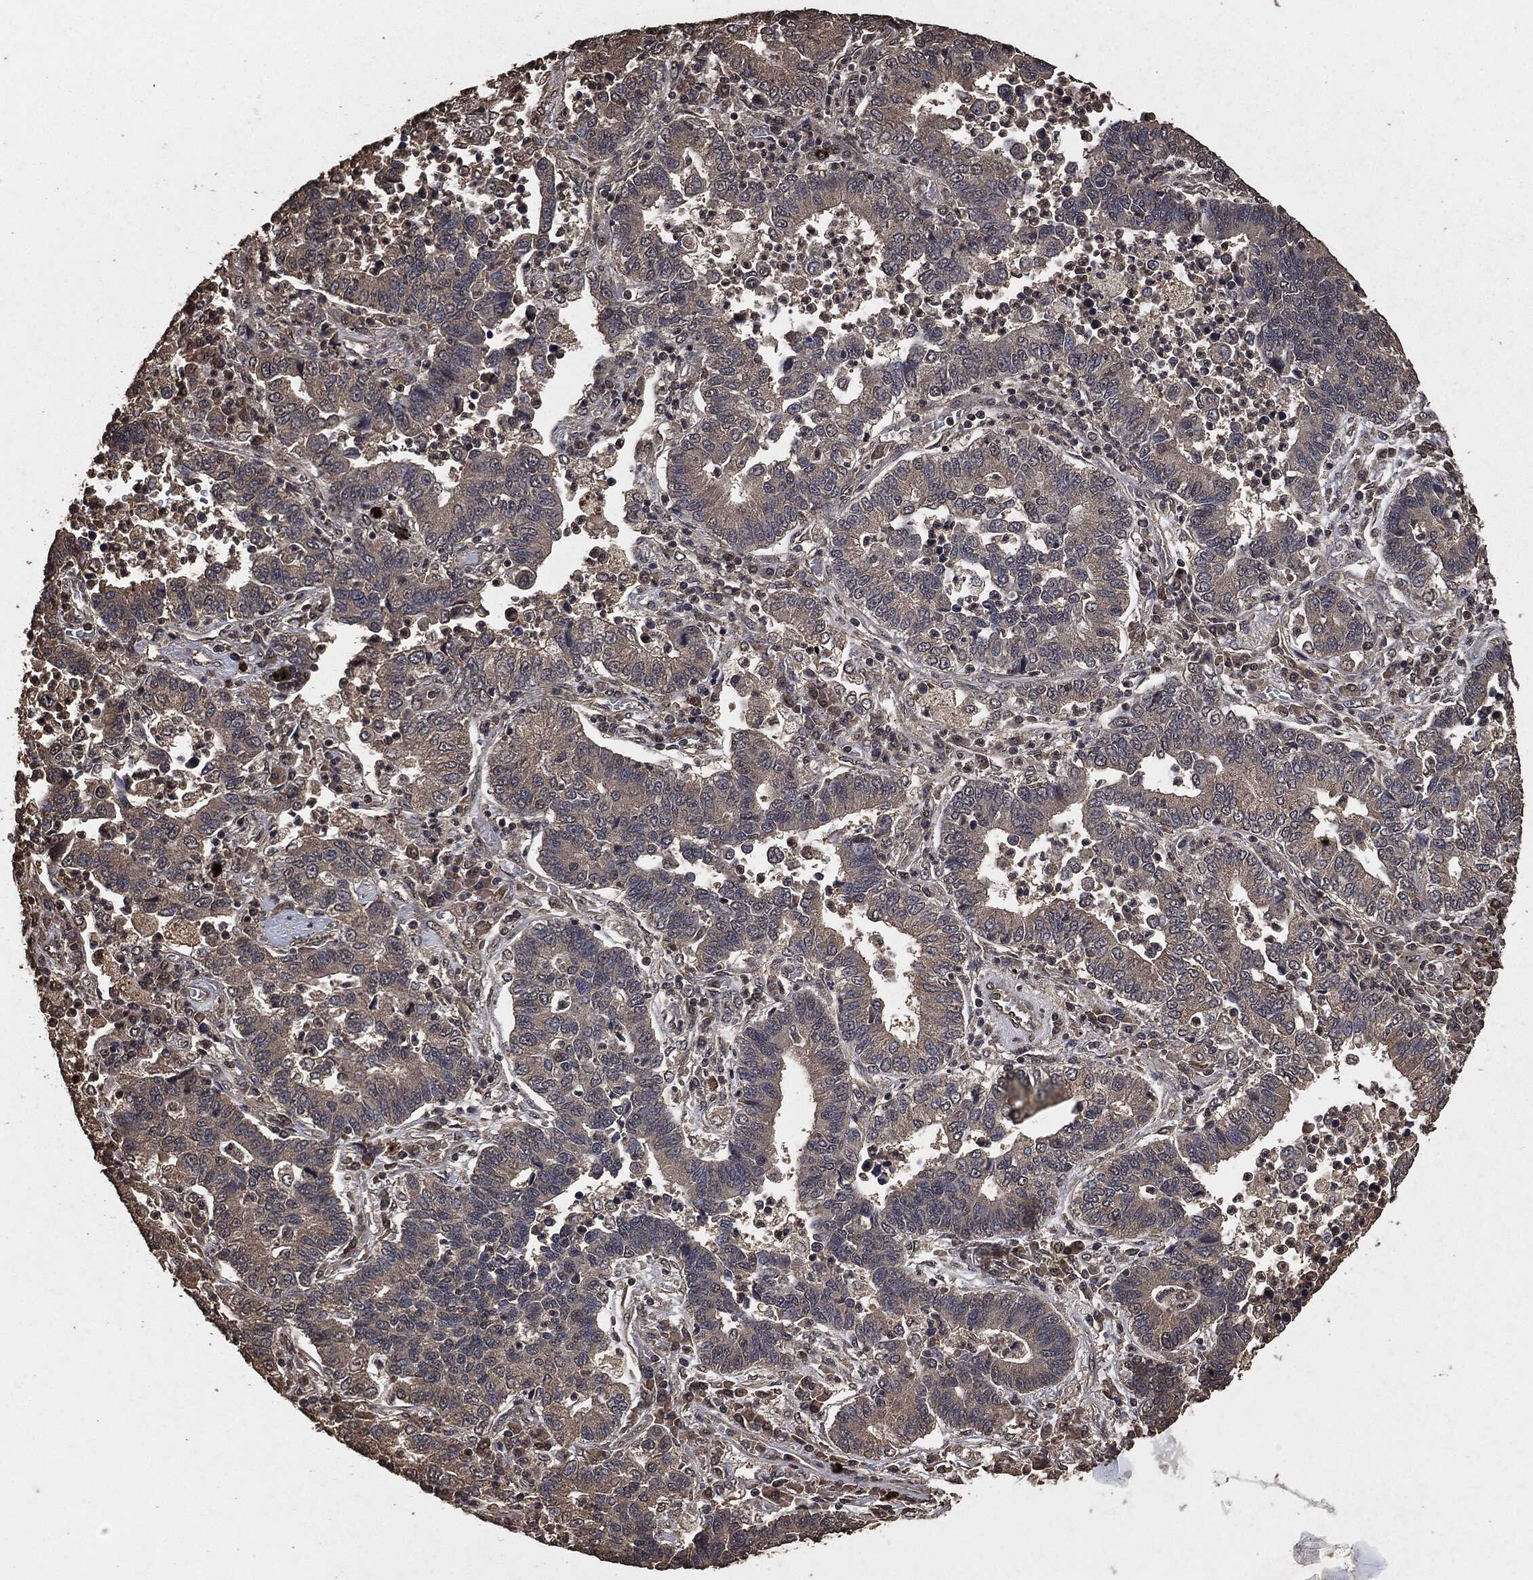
{"staining": {"intensity": "weak", "quantity": "<25%", "location": "cytoplasmic/membranous"}, "tissue": "lung cancer", "cell_type": "Tumor cells", "image_type": "cancer", "snomed": [{"axis": "morphology", "description": "Adenocarcinoma, NOS"}, {"axis": "topography", "description": "Lung"}], "caption": "Lung cancer was stained to show a protein in brown. There is no significant staining in tumor cells. (Brightfield microscopy of DAB (3,3'-diaminobenzidine) IHC at high magnification).", "gene": "AKT1S1", "patient": {"sex": "female", "age": 57}}